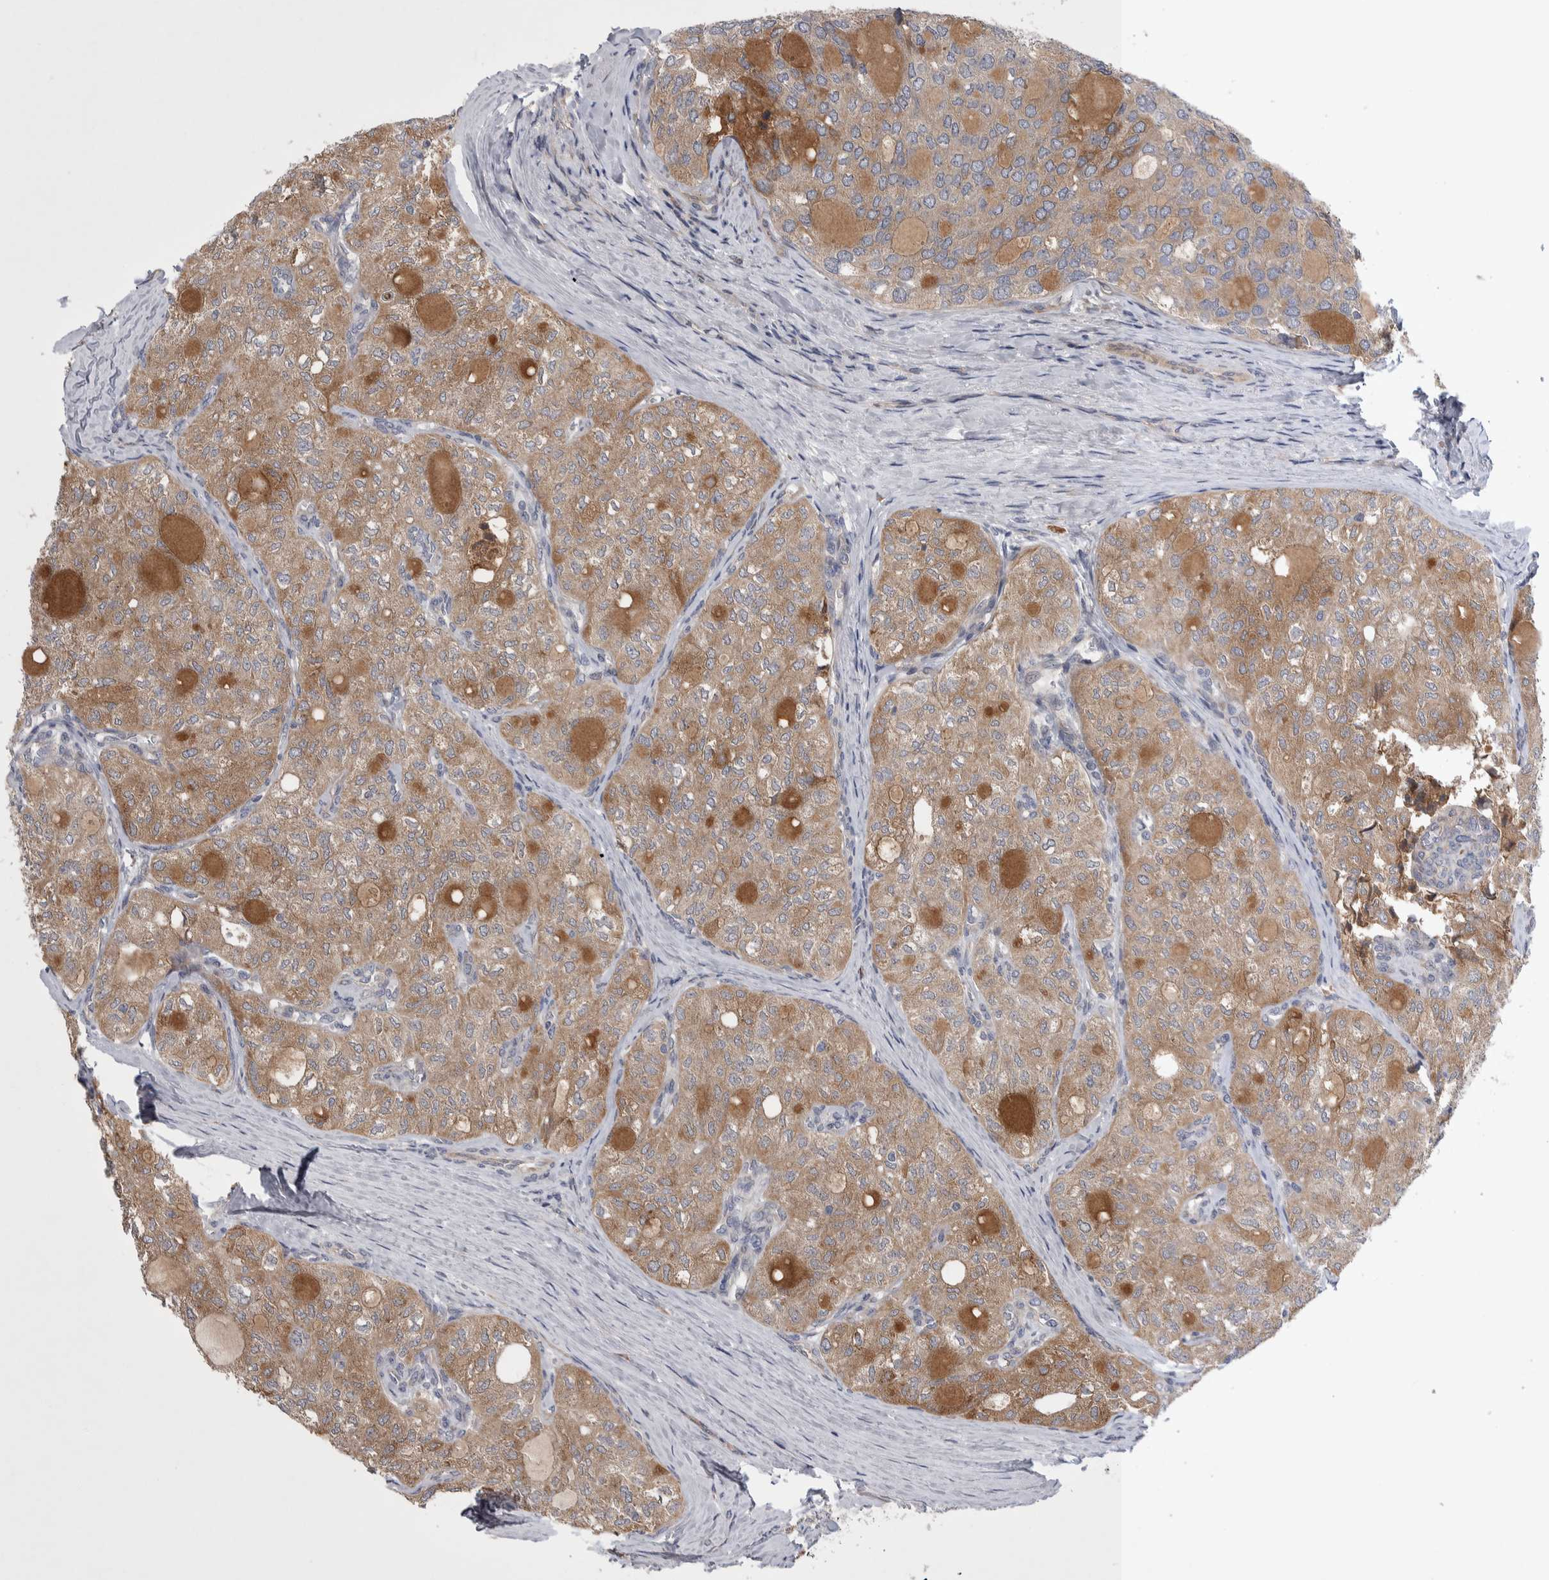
{"staining": {"intensity": "moderate", "quantity": "25%-75%", "location": "cytoplasmic/membranous"}, "tissue": "thyroid cancer", "cell_type": "Tumor cells", "image_type": "cancer", "snomed": [{"axis": "morphology", "description": "Follicular adenoma carcinoma, NOS"}, {"axis": "topography", "description": "Thyroid gland"}], "caption": "Human follicular adenoma carcinoma (thyroid) stained with a protein marker shows moderate staining in tumor cells.", "gene": "IBTK", "patient": {"sex": "male", "age": 75}}